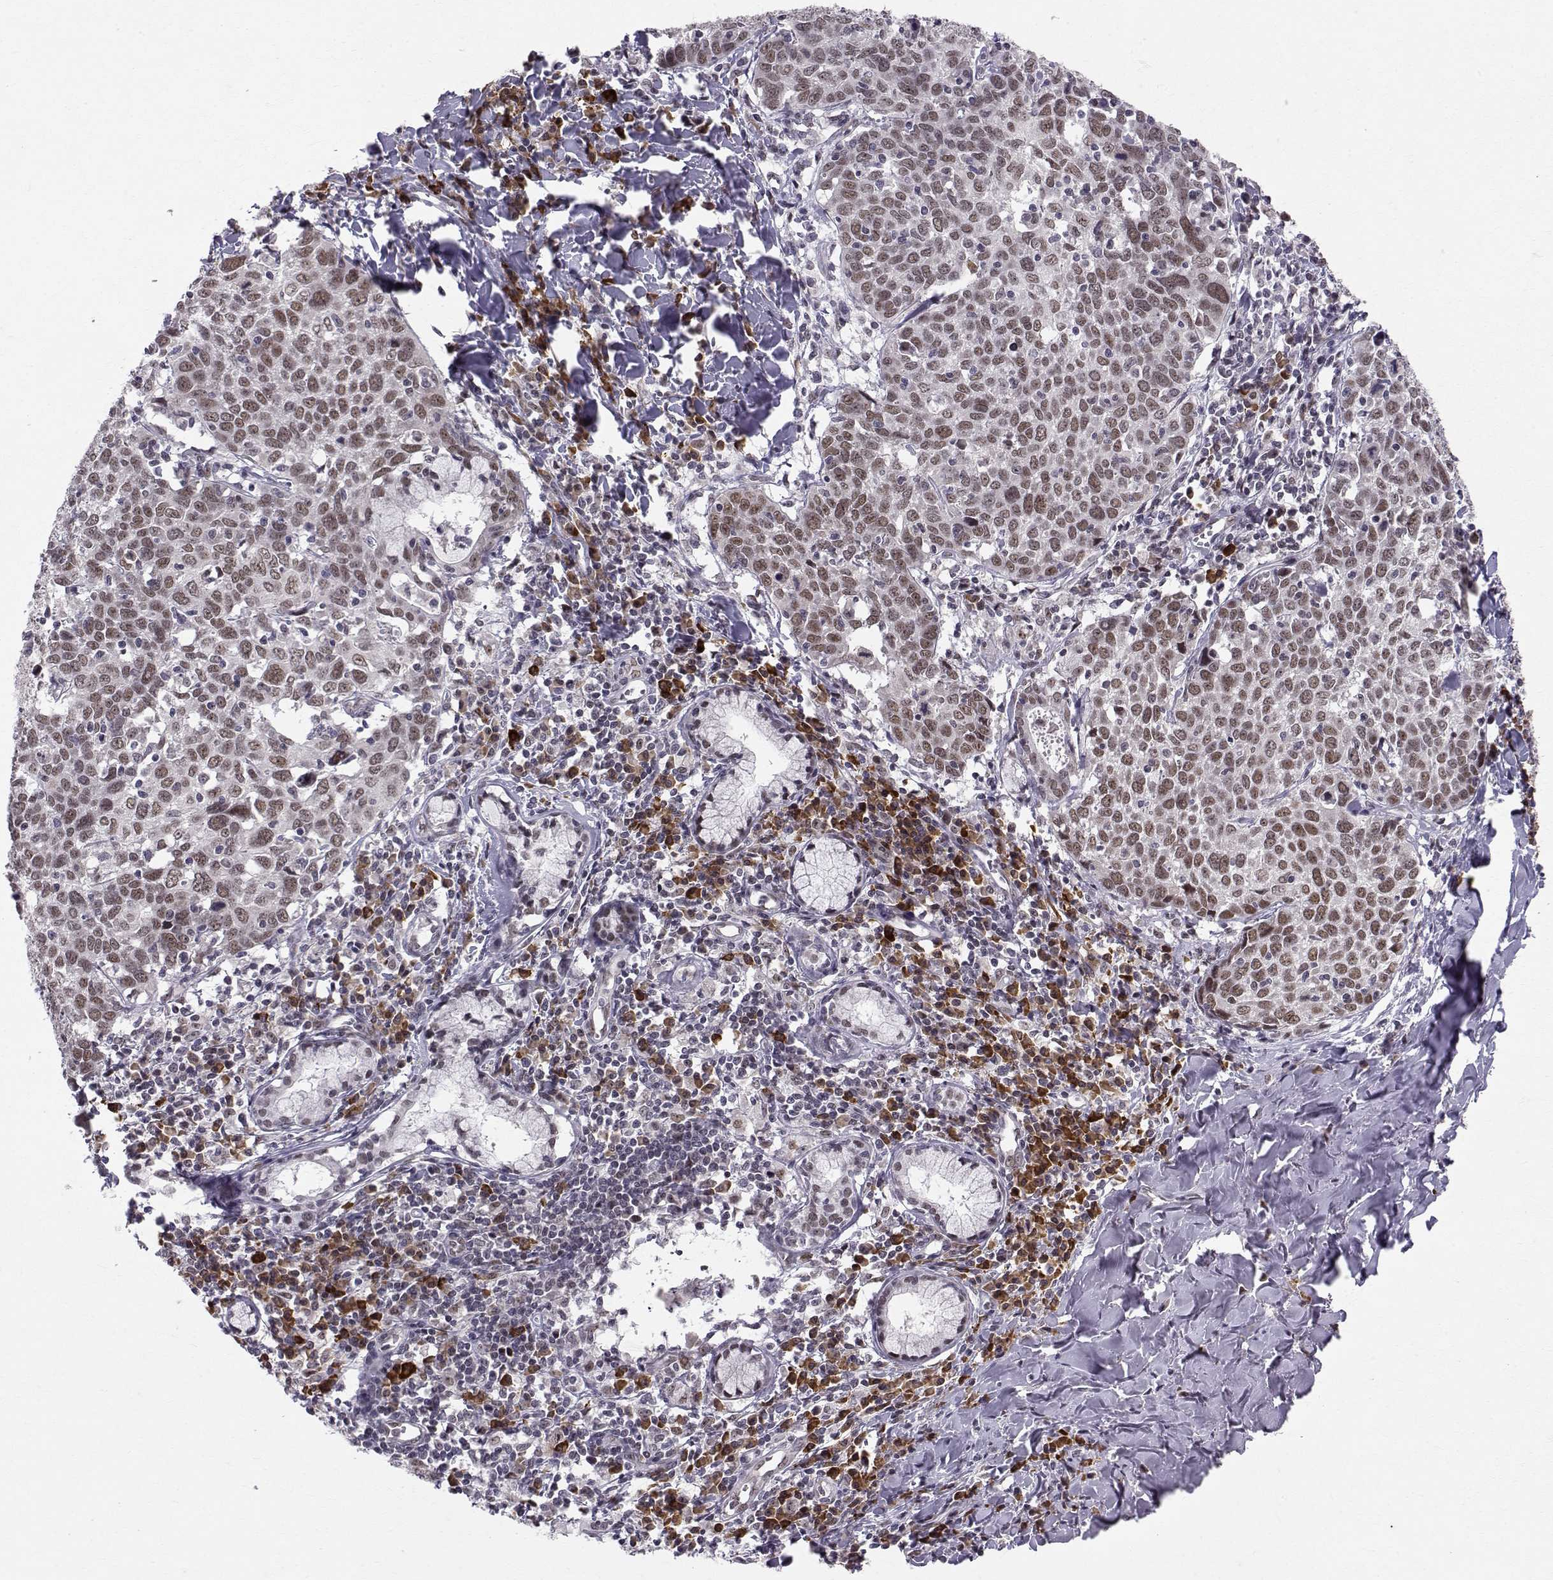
{"staining": {"intensity": "moderate", "quantity": "25%-75%", "location": "nuclear"}, "tissue": "lung cancer", "cell_type": "Tumor cells", "image_type": "cancer", "snomed": [{"axis": "morphology", "description": "Squamous cell carcinoma, NOS"}, {"axis": "topography", "description": "Lung"}], "caption": "High-power microscopy captured an immunohistochemistry image of lung cancer, revealing moderate nuclear staining in about 25%-75% of tumor cells. The staining is performed using DAB brown chromogen to label protein expression. The nuclei are counter-stained blue using hematoxylin.", "gene": "RPP38", "patient": {"sex": "male", "age": 57}}